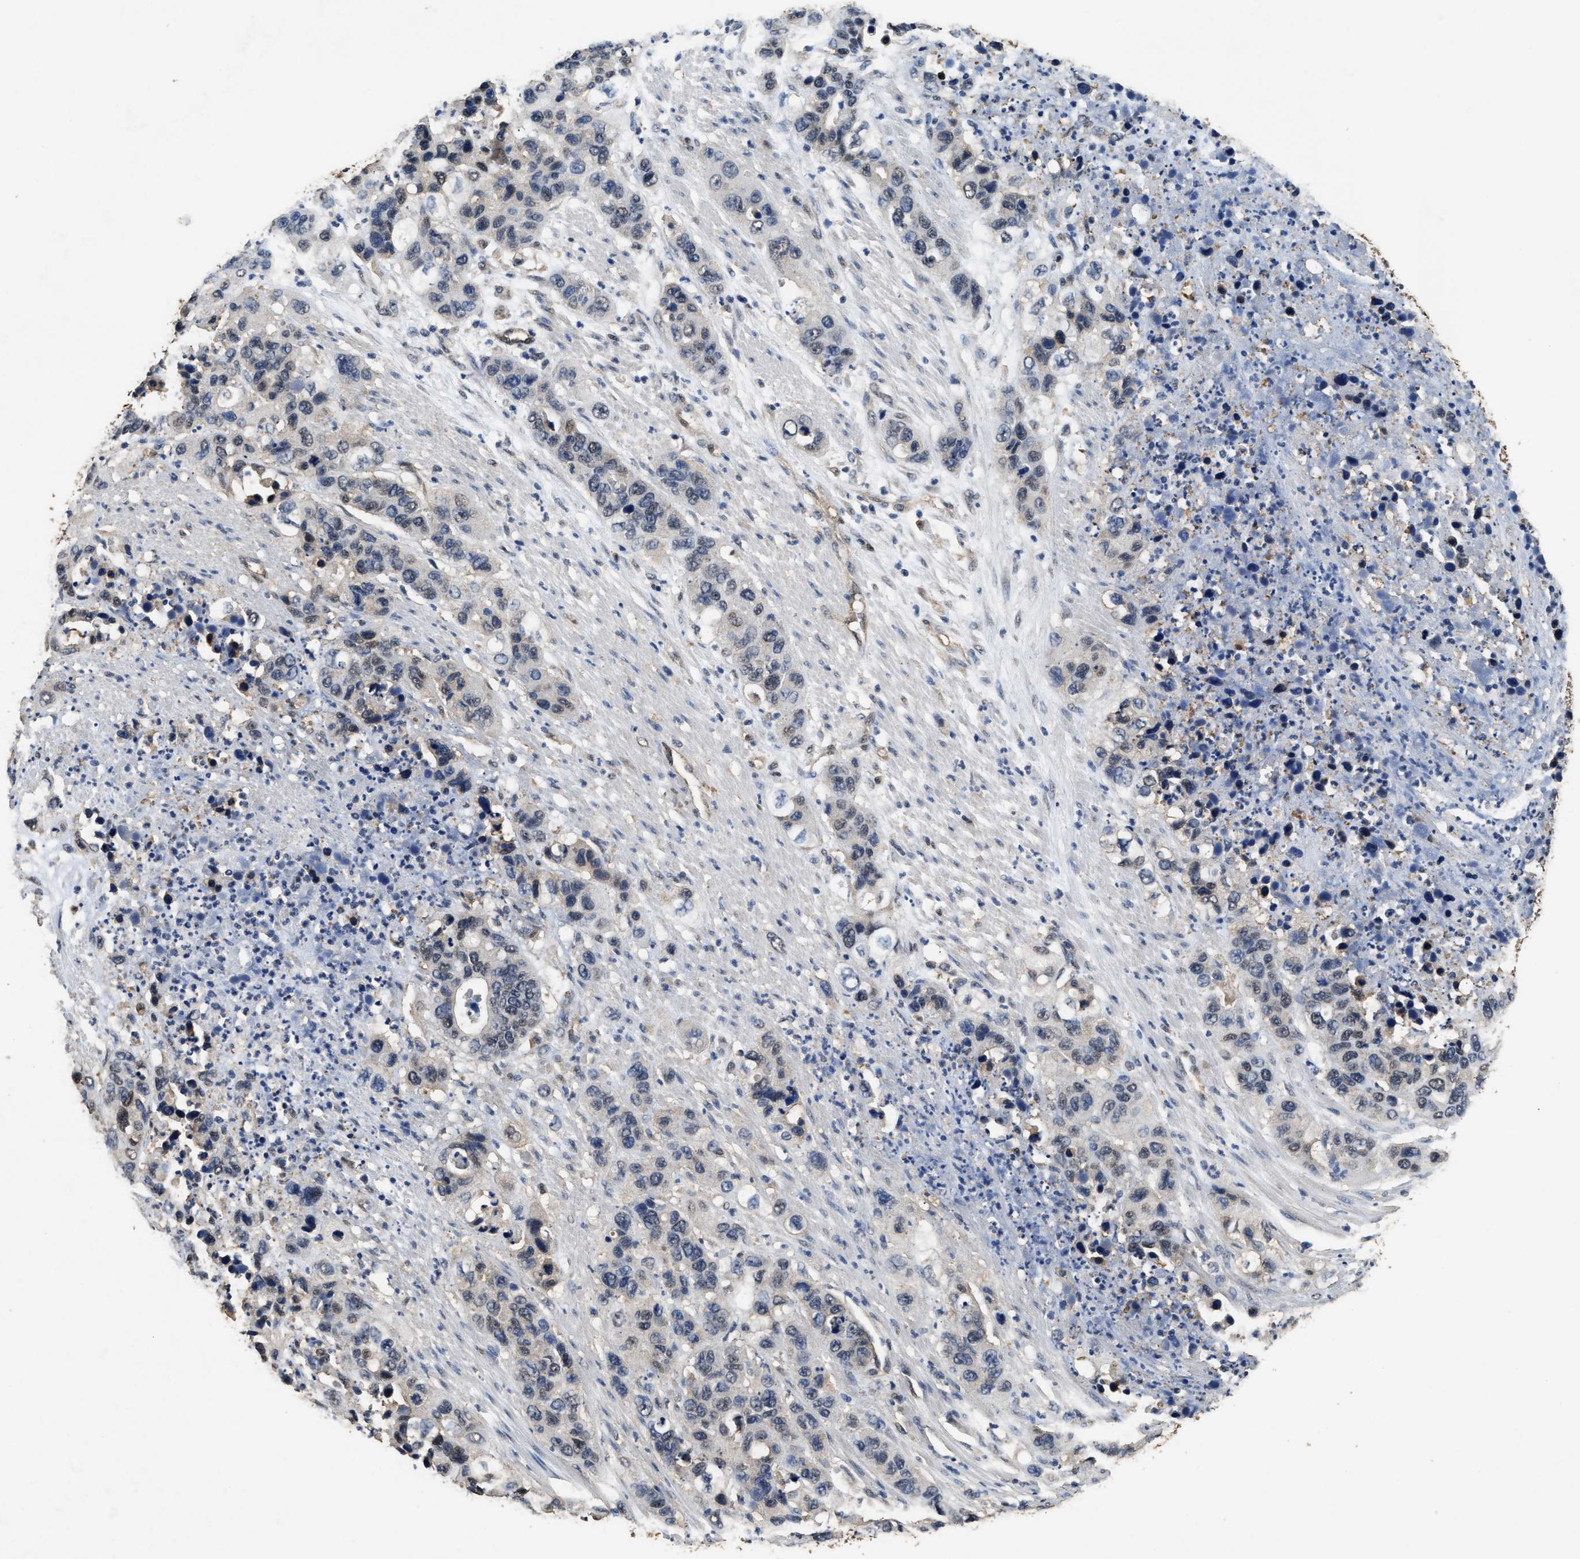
{"staining": {"intensity": "weak", "quantity": "<25%", "location": "nuclear"}, "tissue": "pancreatic cancer", "cell_type": "Tumor cells", "image_type": "cancer", "snomed": [{"axis": "morphology", "description": "Adenocarcinoma, NOS"}, {"axis": "topography", "description": "Pancreas"}], "caption": "Image shows no significant protein expression in tumor cells of adenocarcinoma (pancreatic). (DAB immunohistochemistry (IHC) visualized using brightfield microscopy, high magnification).", "gene": "YWHAE", "patient": {"sex": "female", "age": 71}}